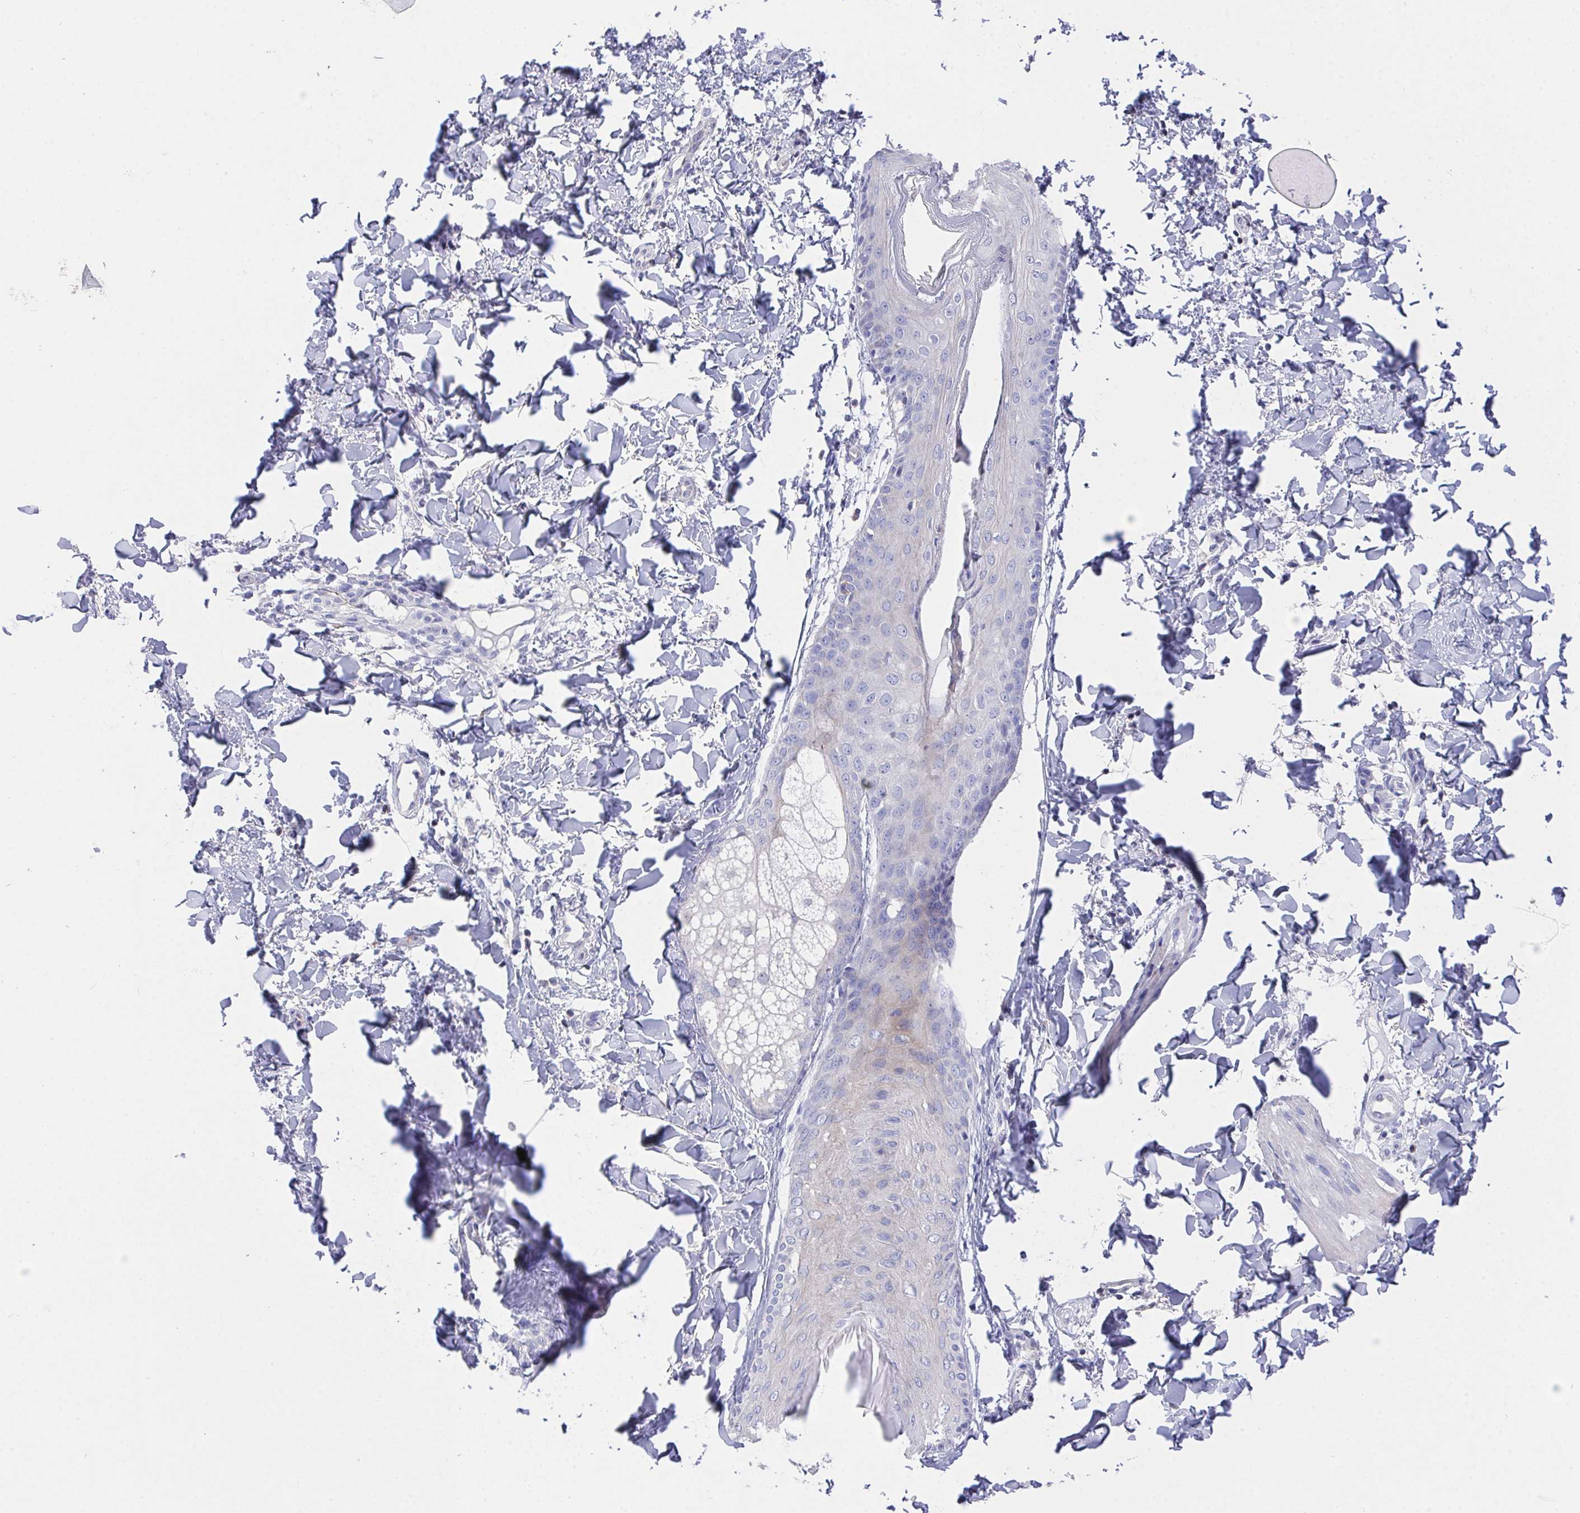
{"staining": {"intensity": "negative", "quantity": "none", "location": "none"}, "tissue": "skin", "cell_type": "Fibroblasts", "image_type": "normal", "snomed": [{"axis": "morphology", "description": "Normal tissue, NOS"}, {"axis": "topography", "description": "Skin"}], "caption": "Fibroblasts show no significant positivity in unremarkable skin. (Brightfield microscopy of DAB (3,3'-diaminobenzidine) IHC at high magnification).", "gene": "PRG3", "patient": {"sex": "male", "age": 16}}